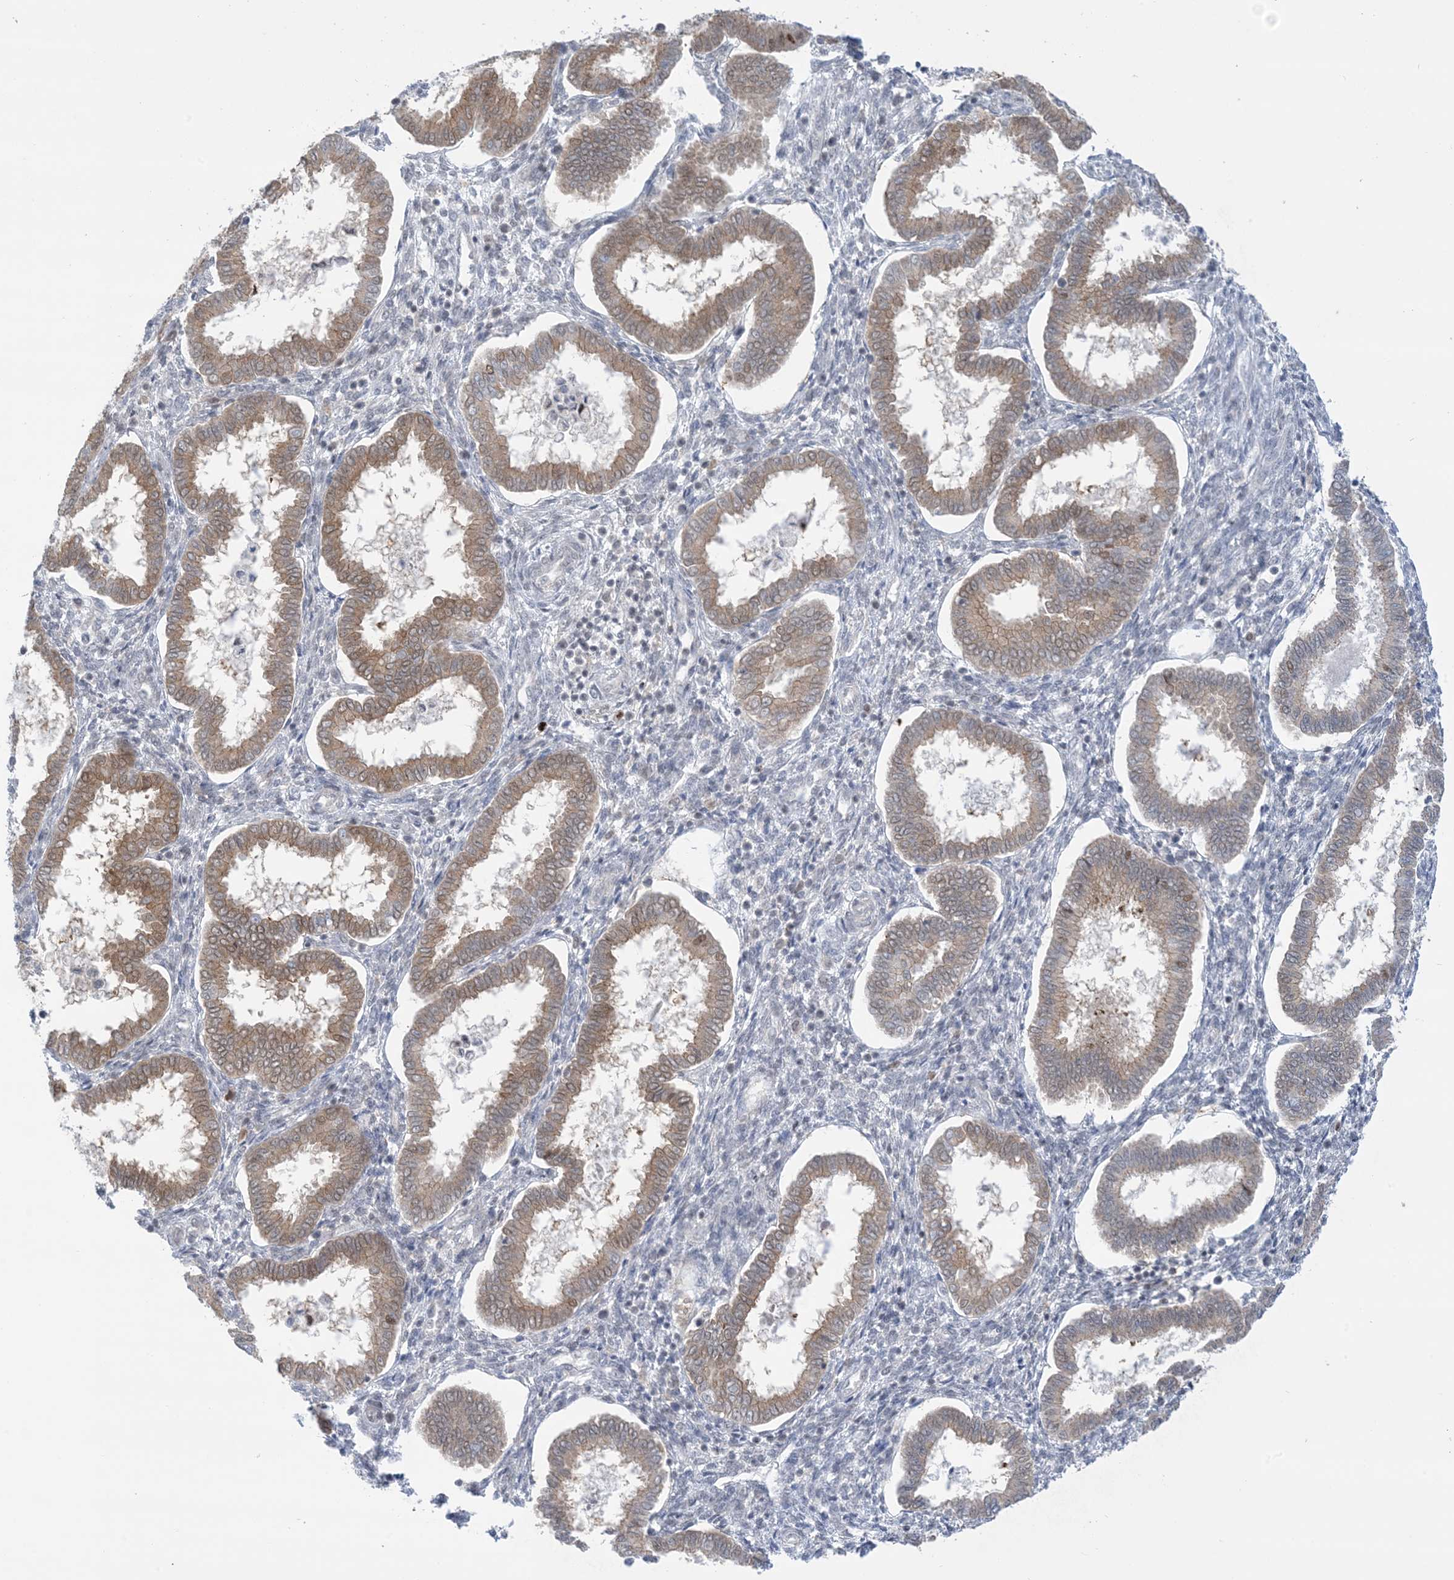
{"staining": {"intensity": "negative", "quantity": "none", "location": "none"}, "tissue": "endometrium", "cell_type": "Cells in endometrial stroma", "image_type": "normal", "snomed": [{"axis": "morphology", "description": "Normal tissue, NOS"}, {"axis": "topography", "description": "Endometrium"}], "caption": "A high-resolution image shows IHC staining of unremarkable endometrium, which displays no significant staining in cells in endometrial stroma.", "gene": "TFPT", "patient": {"sex": "female", "age": 24}}